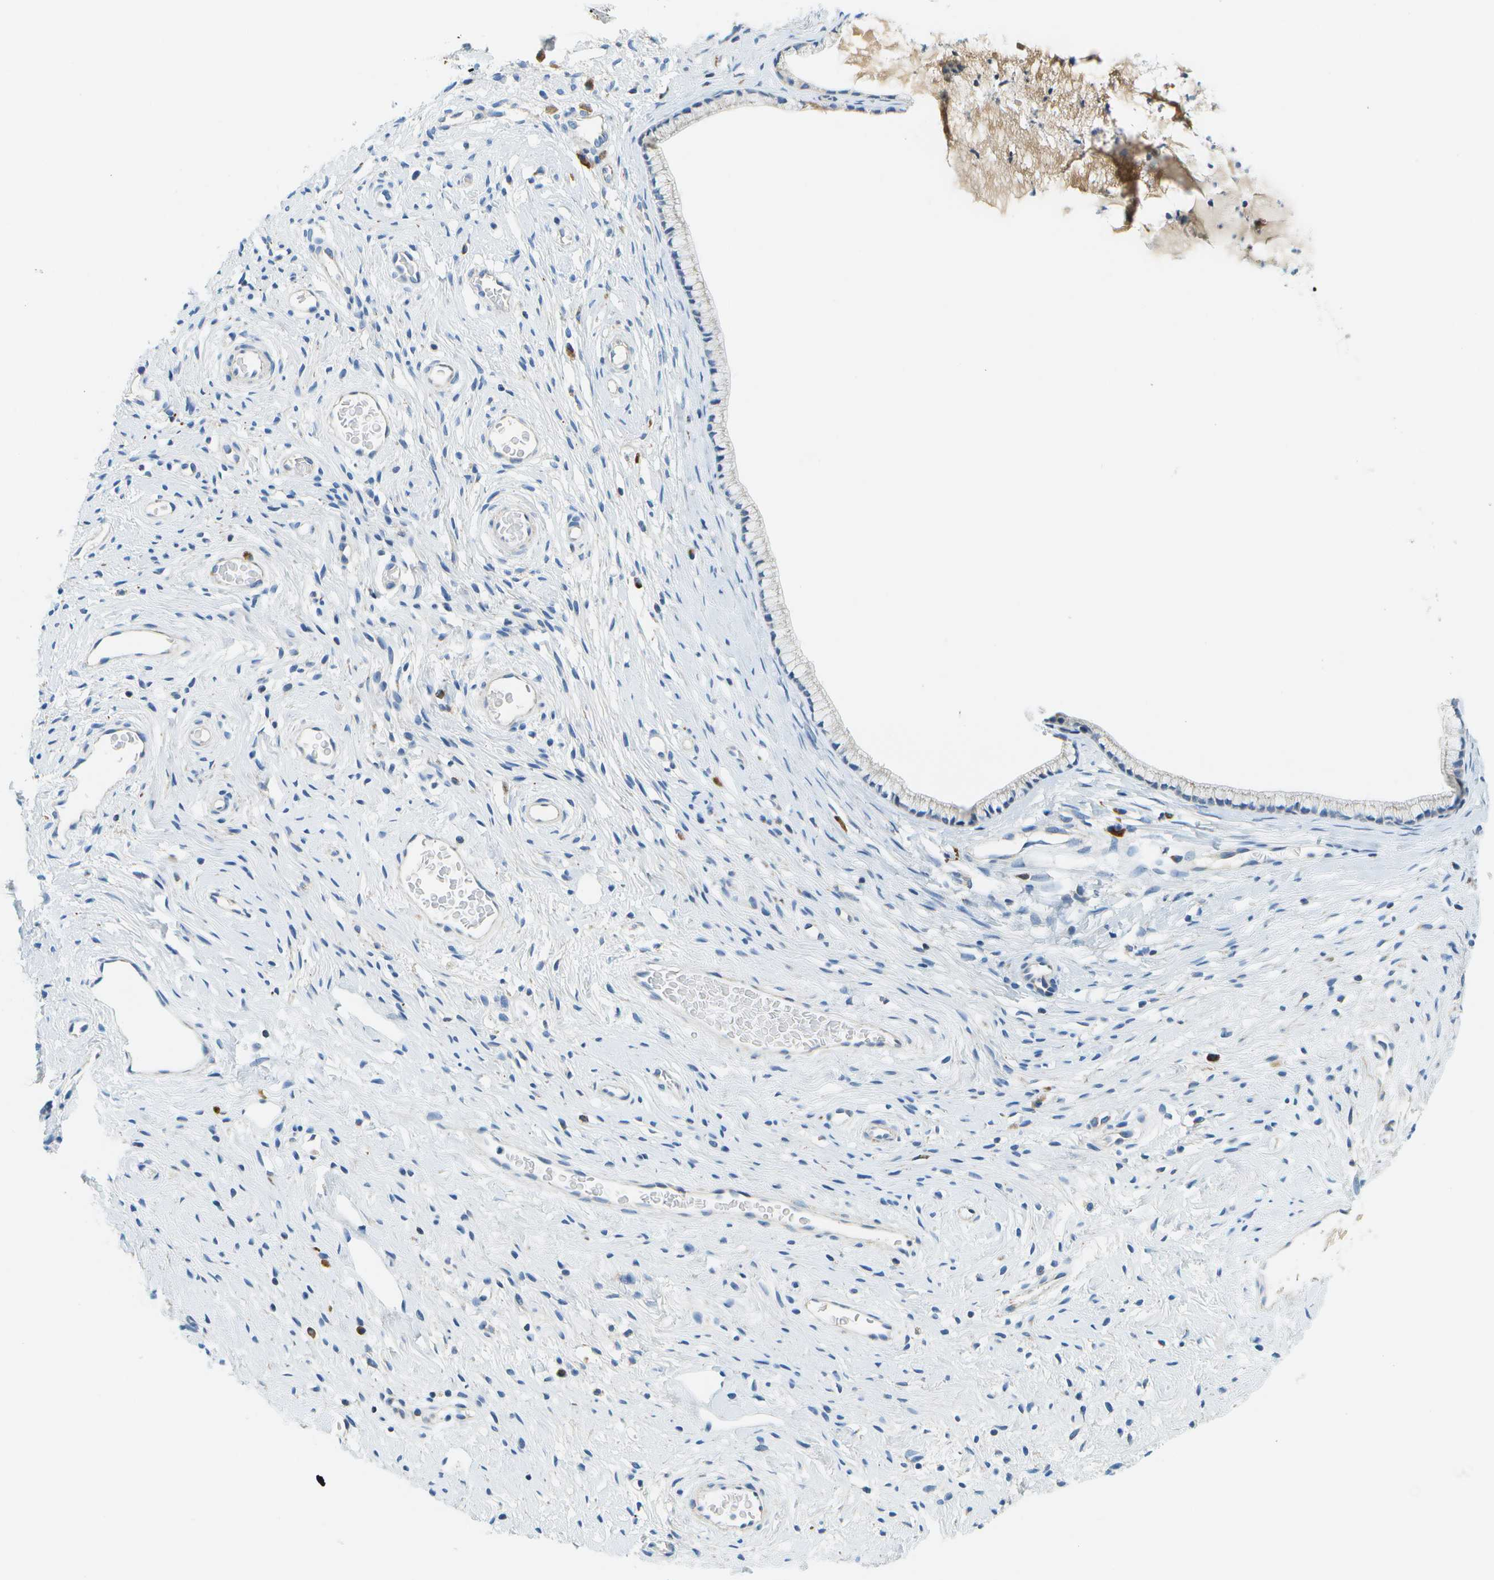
{"staining": {"intensity": "negative", "quantity": "none", "location": "none"}, "tissue": "cervix", "cell_type": "Glandular cells", "image_type": "normal", "snomed": [{"axis": "morphology", "description": "Normal tissue, NOS"}, {"axis": "topography", "description": "Cervix"}], "caption": "IHC of unremarkable human cervix demonstrates no positivity in glandular cells.", "gene": "PTGIS", "patient": {"sex": "female", "age": 77}}